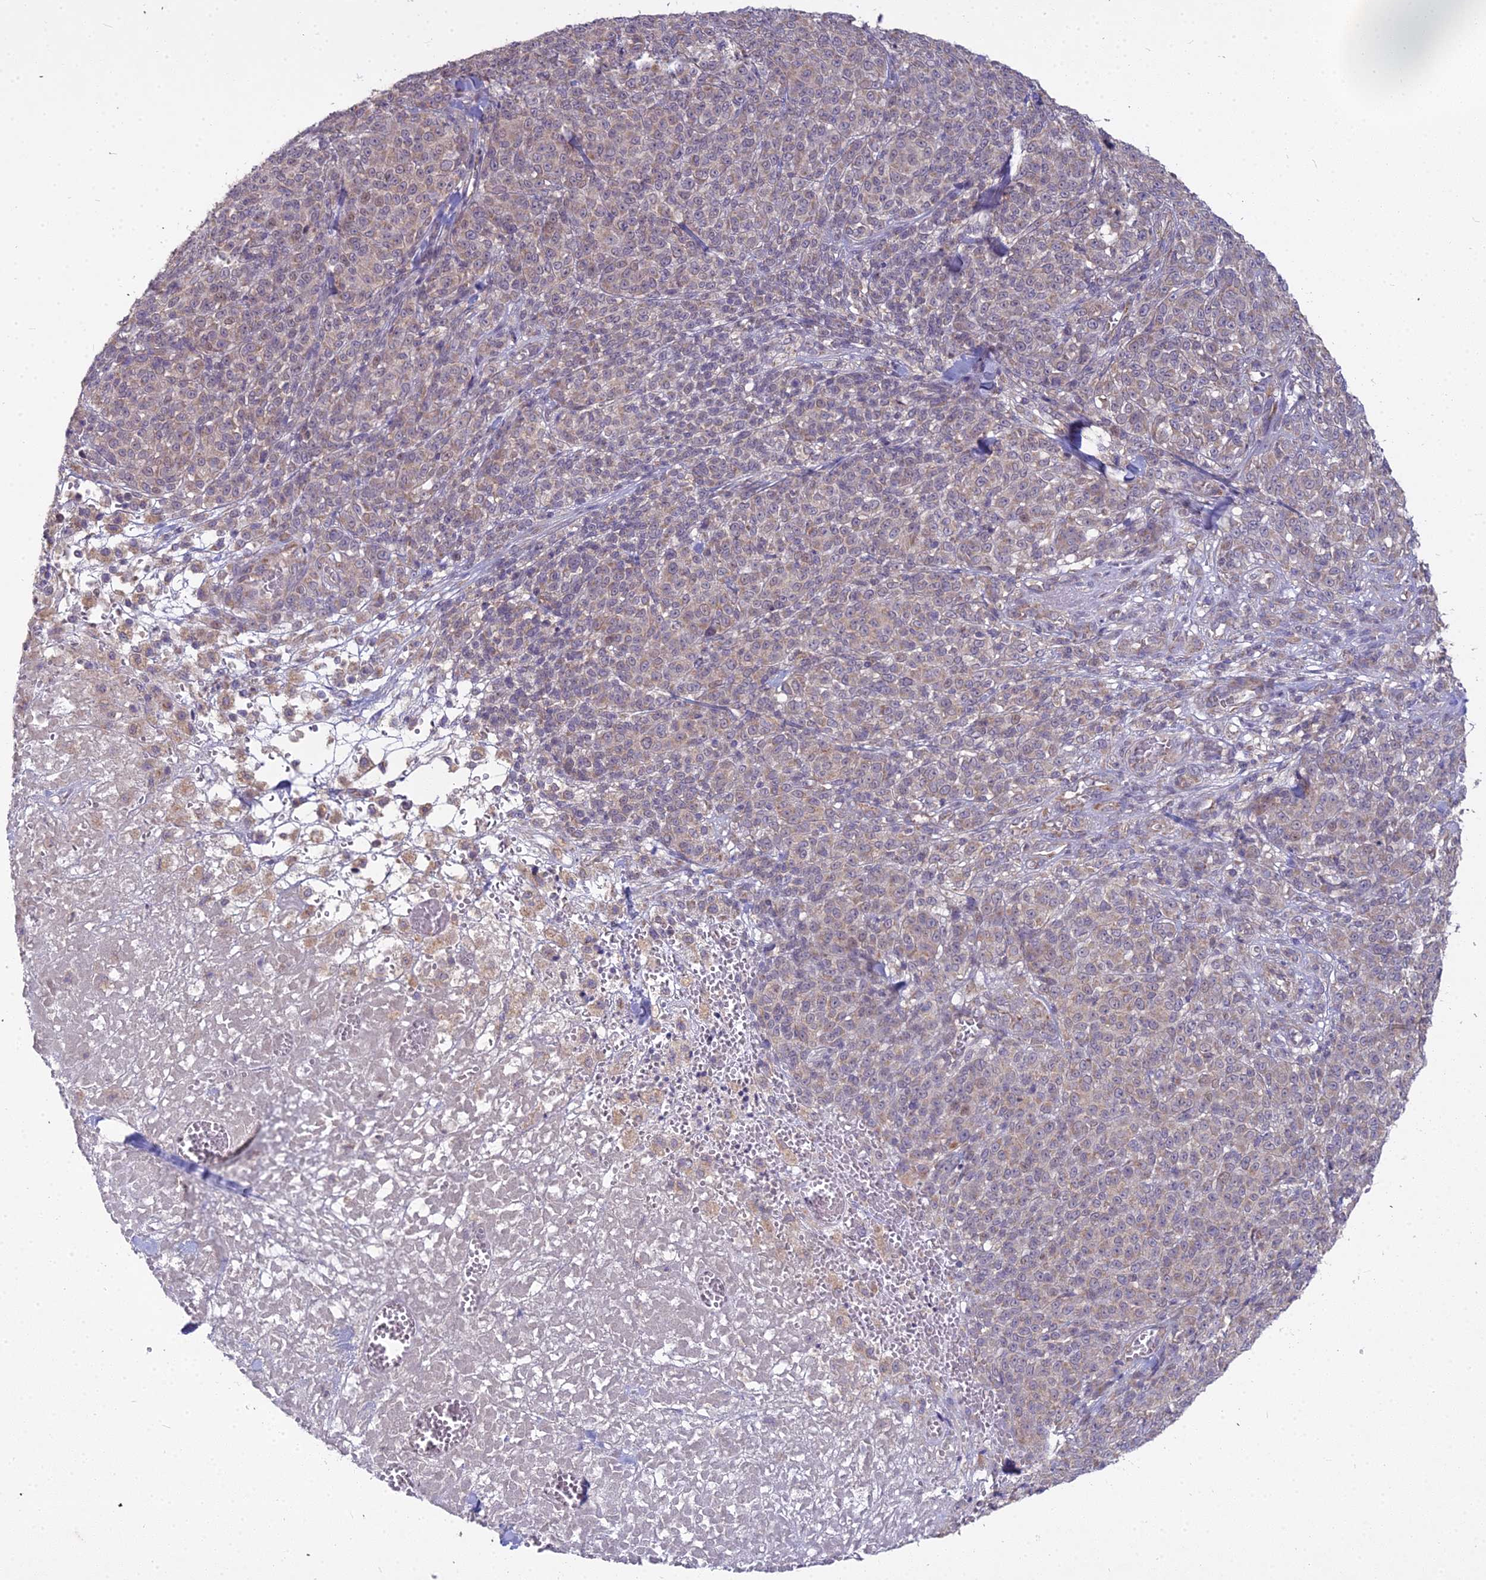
{"staining": {"intensity": "weak", "quantity": ">75%", "location": "cytoplasmic/membranous"}, "tissue": "melanoma", "cell_type": "Tumor cells", "image_type": "cancer", "snomed": [{"axis": "morphology", "description": "Normal tissue, NOS"}, {"axis": "morphology", "description": "Malignant melanoma, NOS"}, {"axis": "topography", "description": "Skin"}], "caption": "DAB immunohistochemical staining of human malignant melanoma exhibits weak cytoplasmic/membranous protein positivity in approximately >75% of tumor cells. (DAB (3,3'-diaminobenzidine) = brown stain, brightfield microscopy at high magnification).", "gene": "MICU2", "patient": {"sex": "female", "age": 34}}